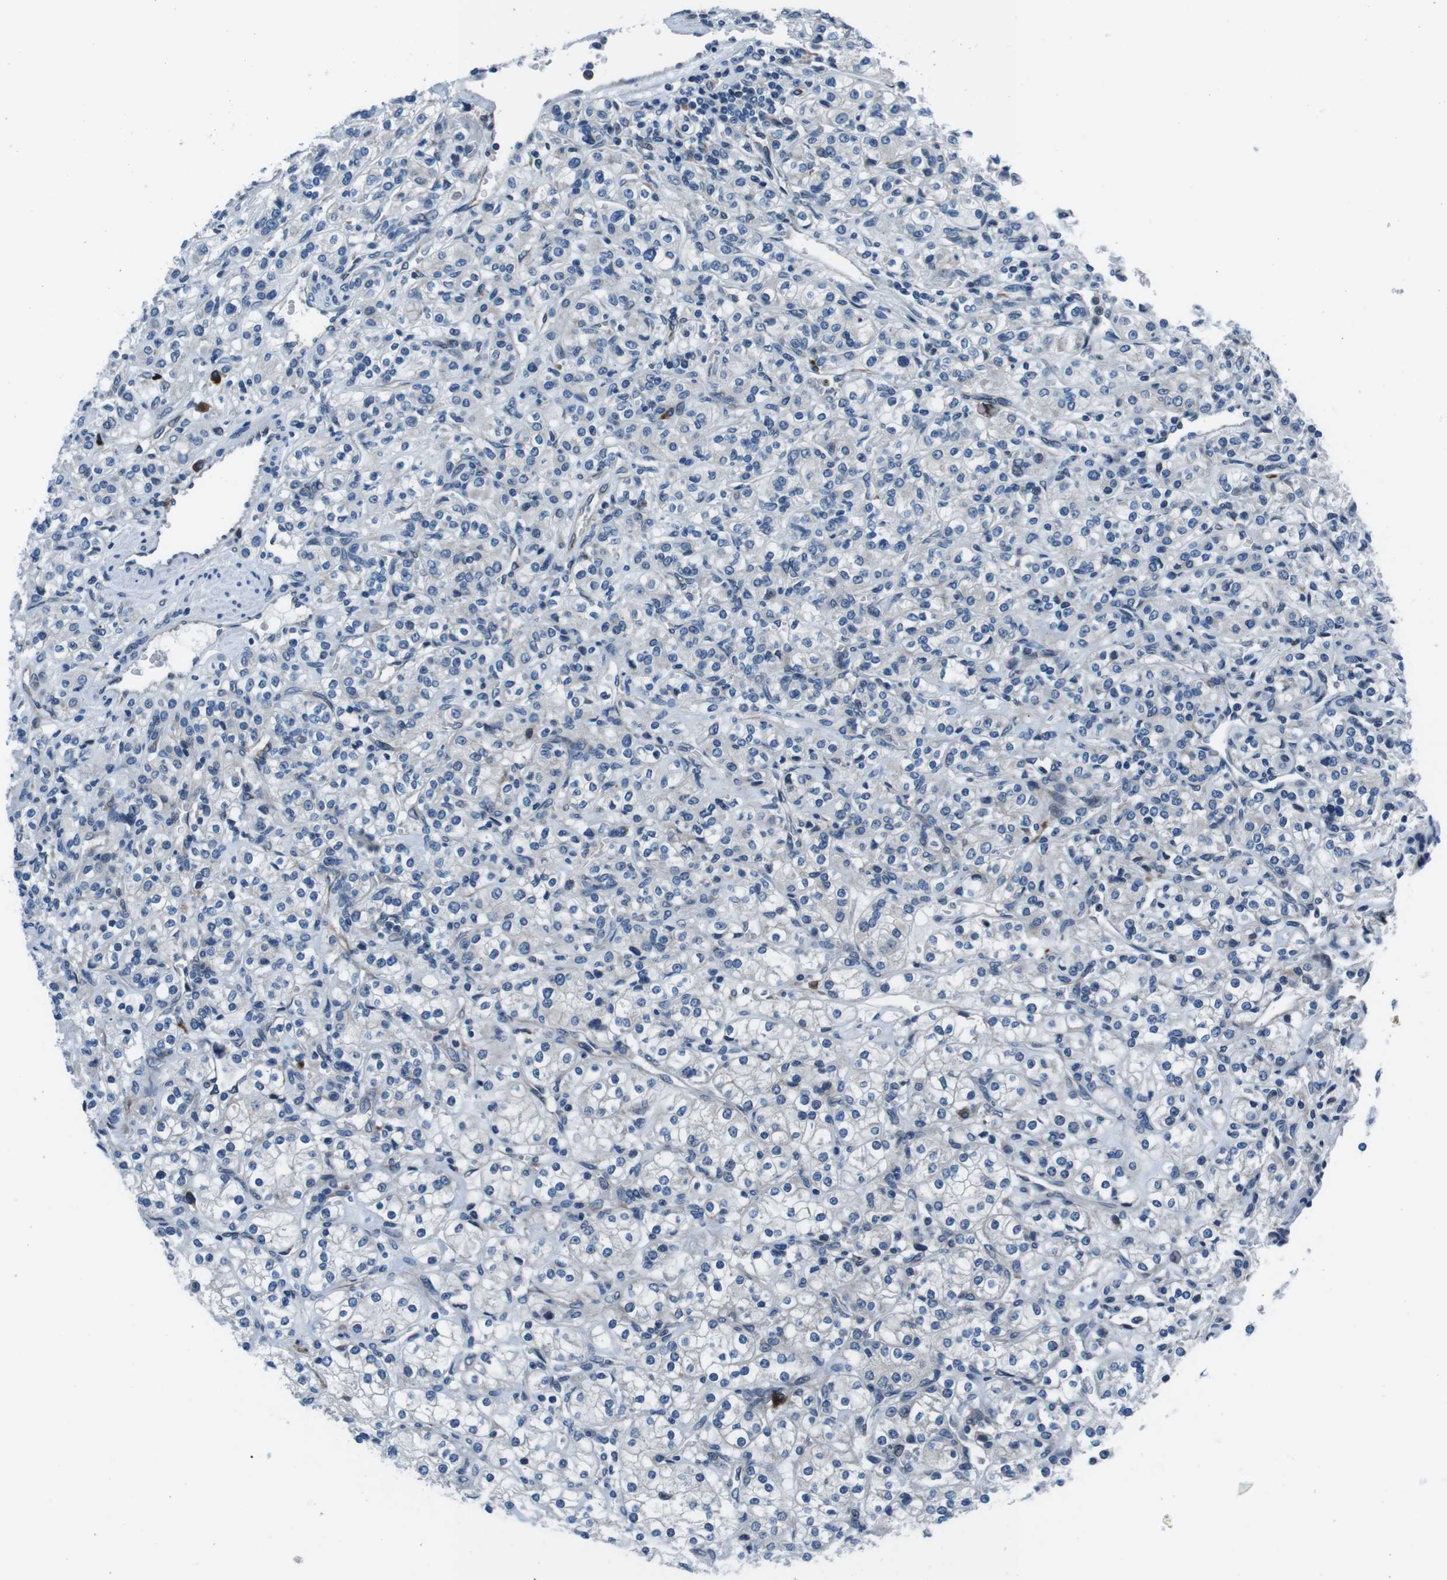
{"staining": {"intensity": "negative", "quantity": "none", "location": "none"}, "tissue": "renal cancer", "cell_type": "Tumor cells", "image_type": "cancer", "snomed": [{"axis": "morphology", "description": "Adenocarcinoma, NOS"}, {"axis": "topography", "description": "Kidney"}], "caption": "The image shows no staining of tumor cells in renal adenocarcinoma.", "gene": "NUCB2", "patient": {"sex": "male", "age": 77}}